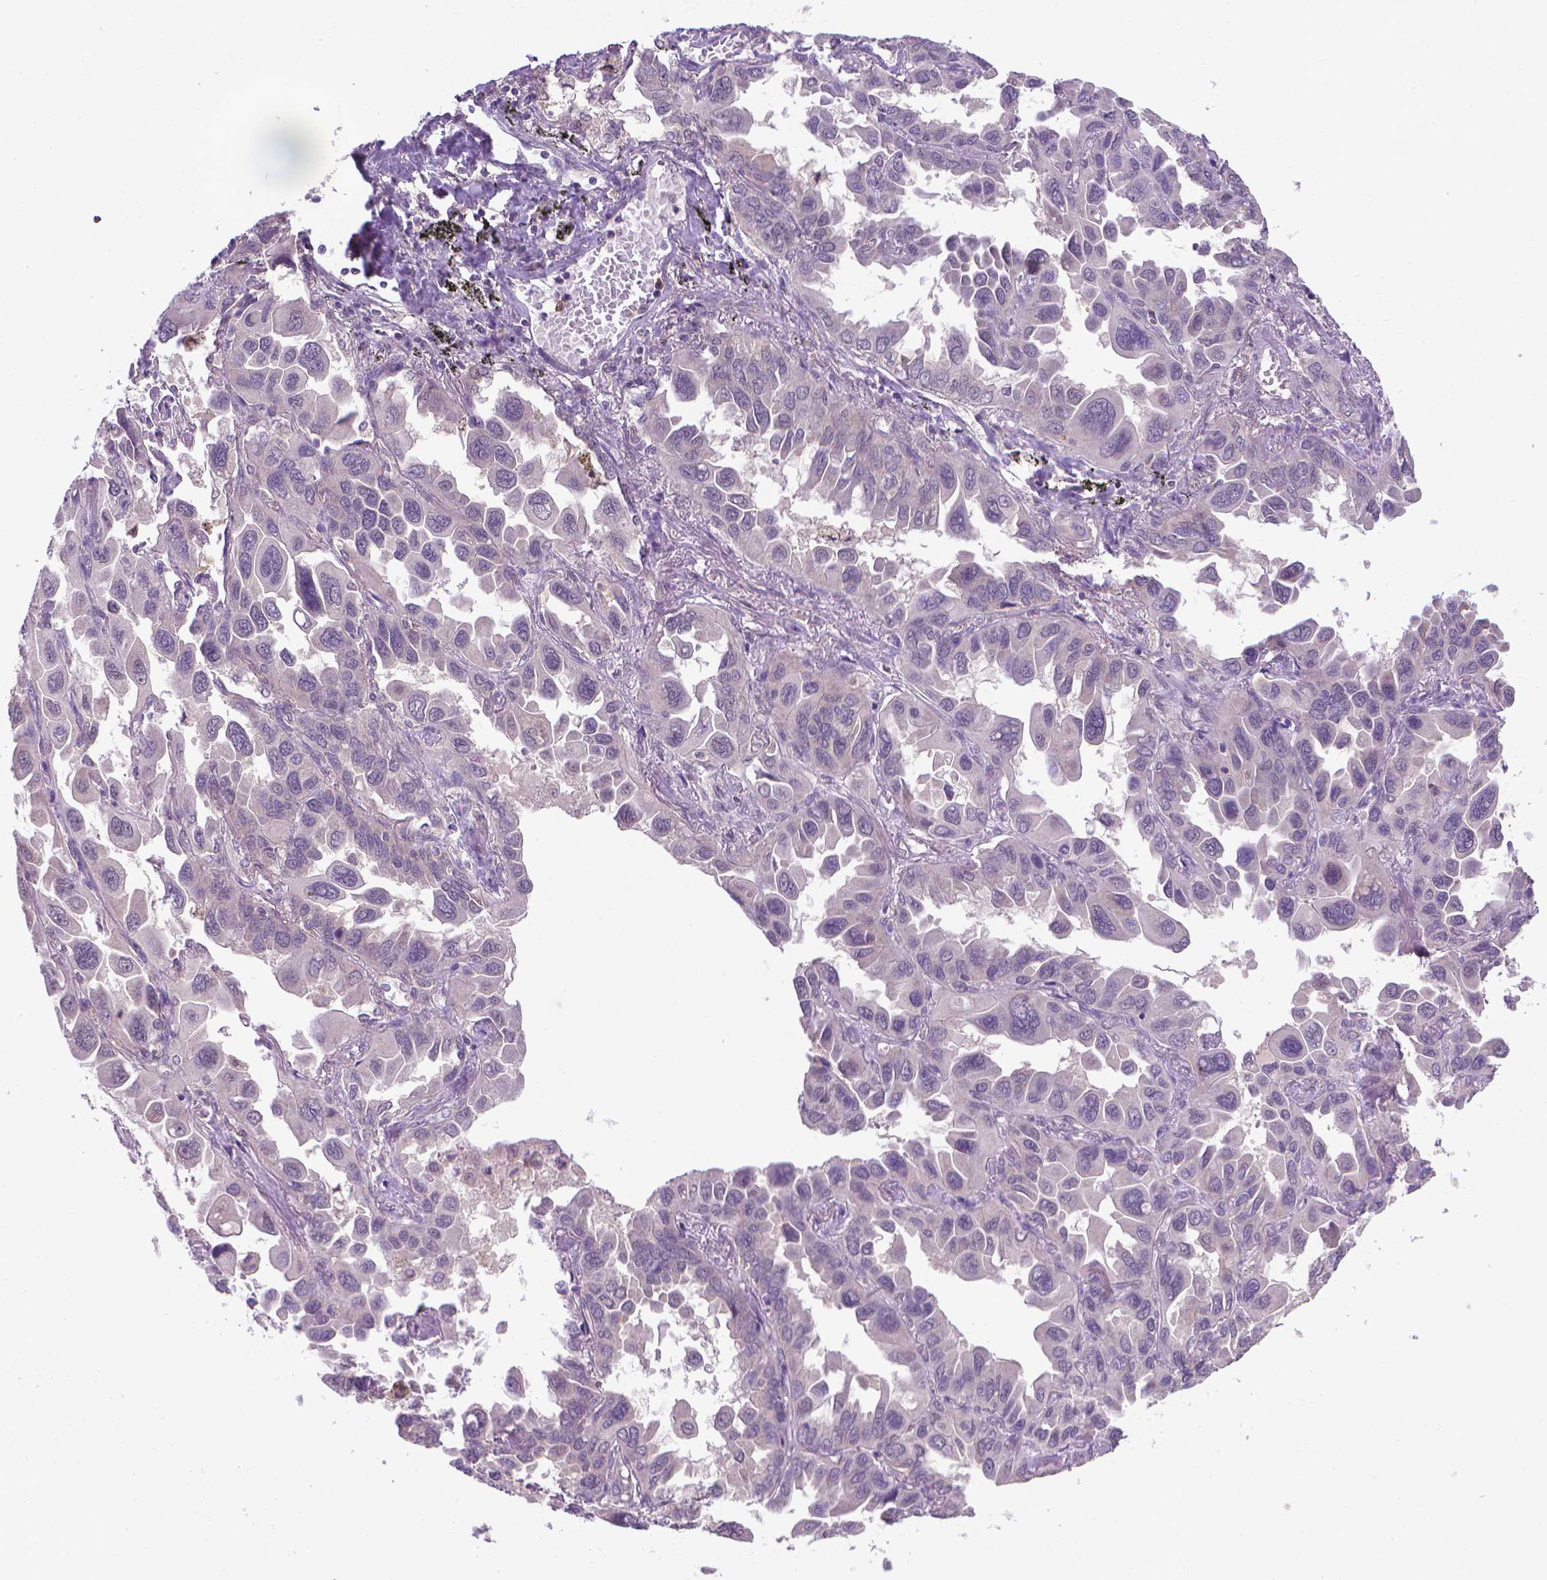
{"staining": {"intensity": "negative", "quantity": "none", "location": "none"}, "tissue": "lung cancer", "cell_type": "Tumor cells", "image_type": "cancer", "snomed": [{"axis": "morphology", "description": "Adenocarcinoma, NOS"}, {"axis": "topography", "description": "Lung"}], "caption": "This is an immunohistochemistry photomicrograph of human lung adenocarcinoma. There is no positivity in tumor cells.", "gene": "GPR63", "patient": {"sex": "male", "age": 64}}